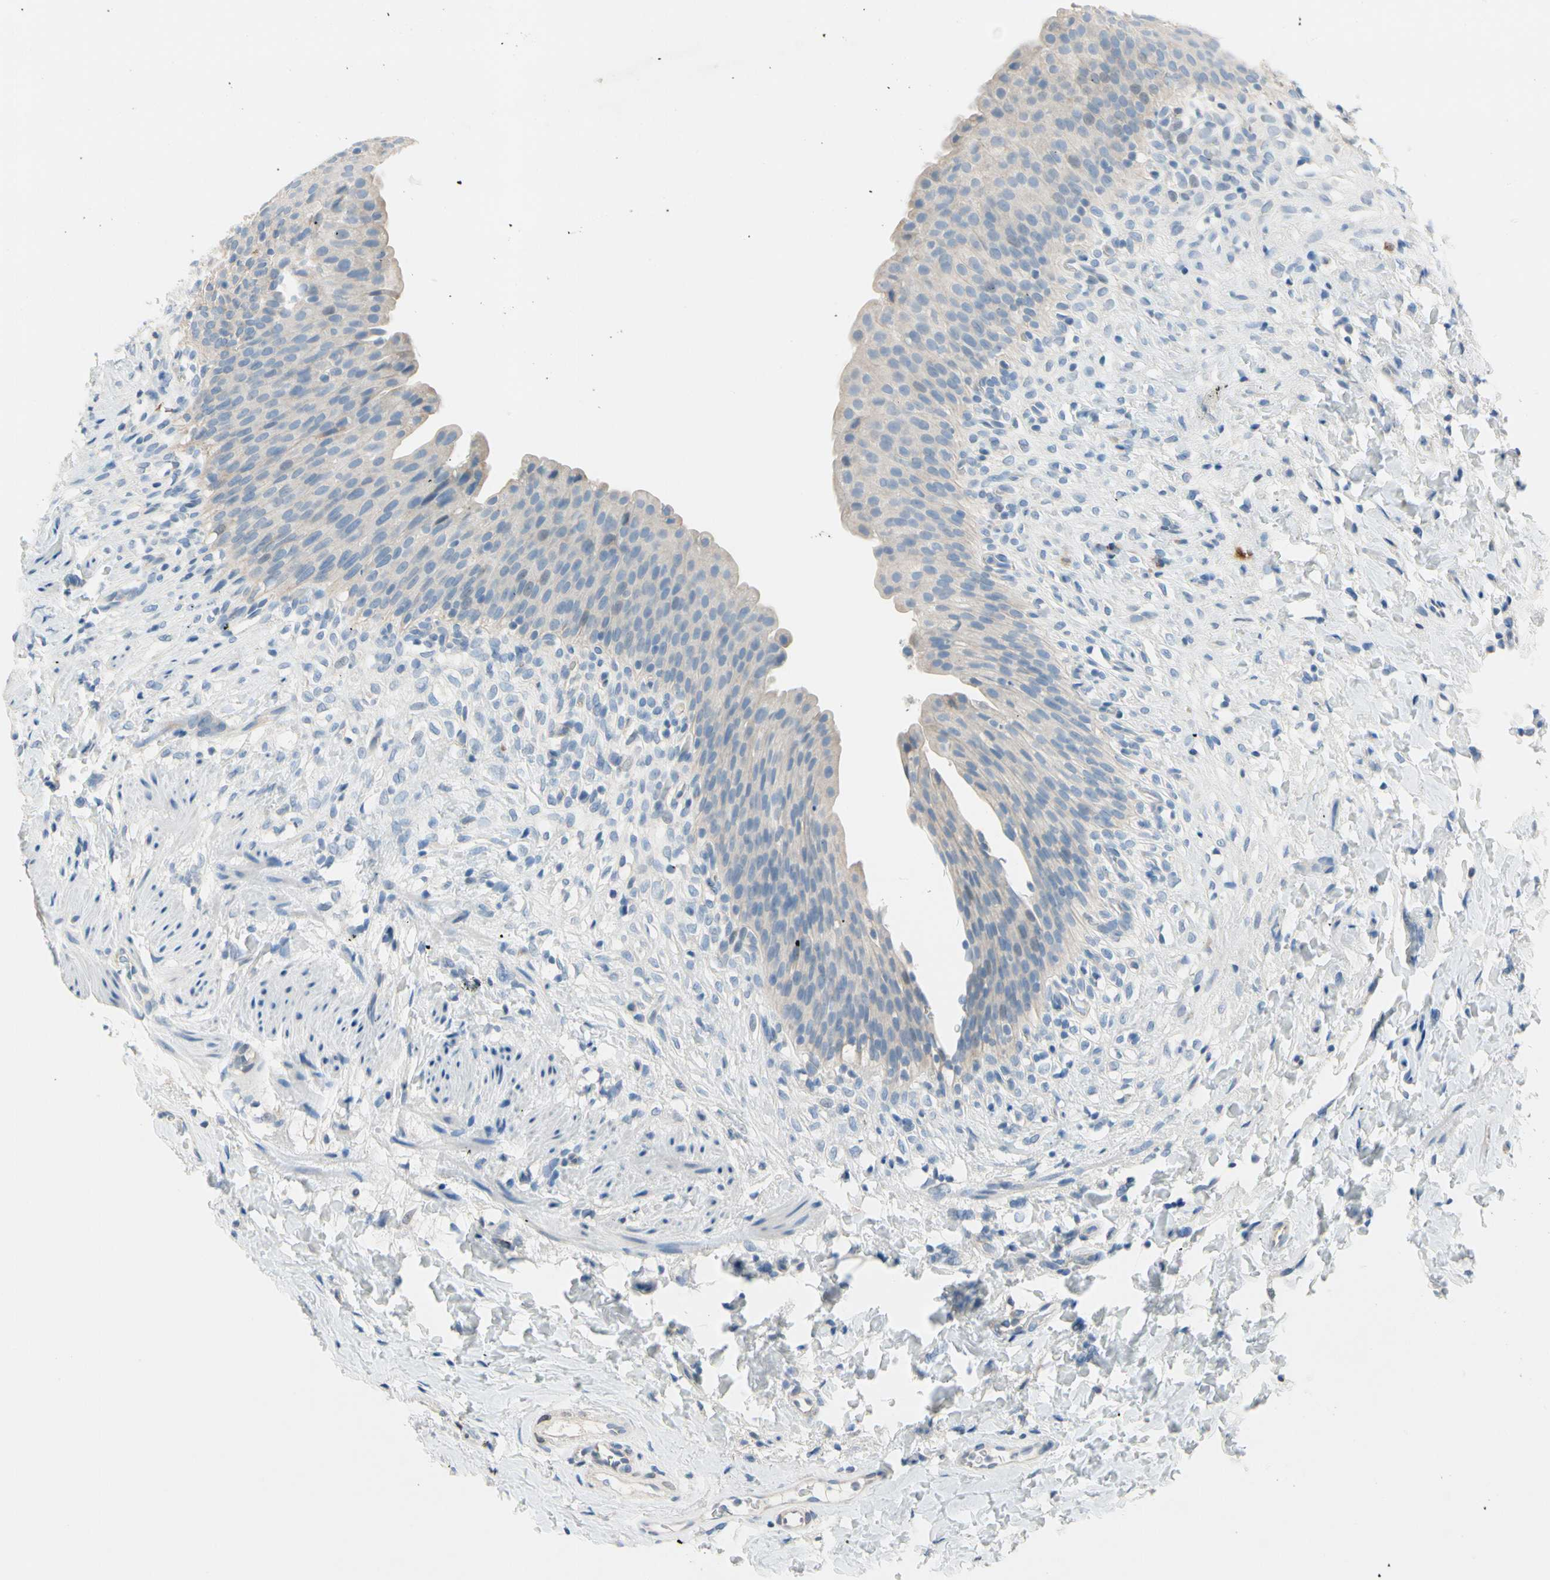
{"staining": {"intensity": "negative", "quantity": "none", "location": "none"}, "tissue": "urinary bladder", "cell_type": "Urothelial cells", "image_type": "normal", "snomed": [{"axis": "morphology", "description": "Normal tissue, NOS"}, {"axis": "topography", "description": "Urinary bladder"}], "caption": "IHC of normal urinary bladder demonstrates no staining in urothelial cells.", "gene": "CKAP2", "patient": {"sex": "female", "age": 79}}